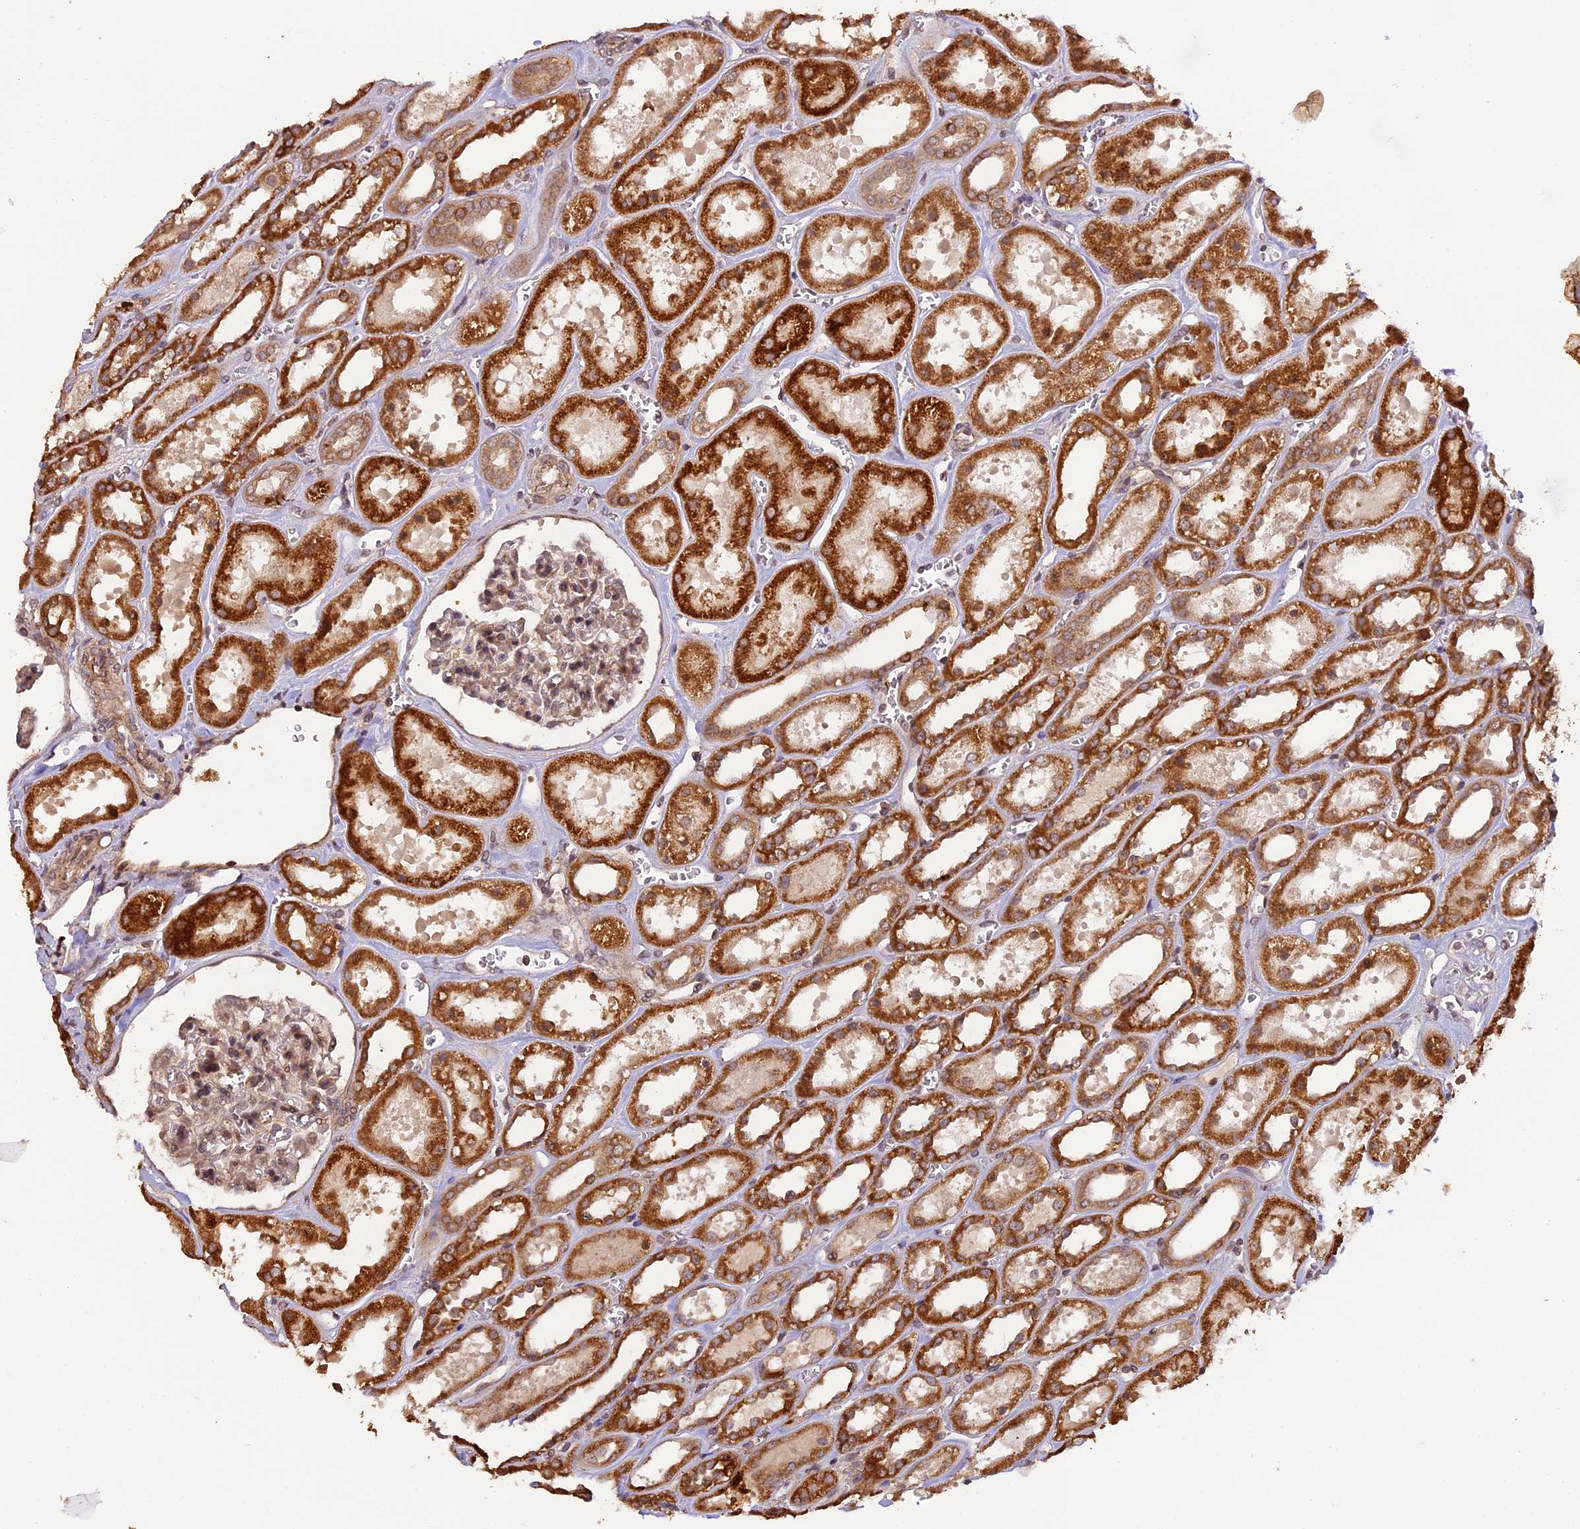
{"staining": {"intensity": "moderate", "quantity": "25%-75%", "location": "cytoplasmic/membranous,nuclear"}, "tissue": "kidney", "cell_type": "Cells in glomeruli", "image_type": "normal", "snomed": [{"axis": "morphology", "description": "Normal tissue, NOS"}, {"axis": "topography", "description": "Kidney"}], "caption": "This photomicrograph demonstrates IHC staining of benign human kidney, with medium moderate cytoplasmic/membranous,nuclear positivity in about 25%-75% of cells in glomeruli.", "gene": "ZNF480", "patient": {"sex": "female", "age": 41}}